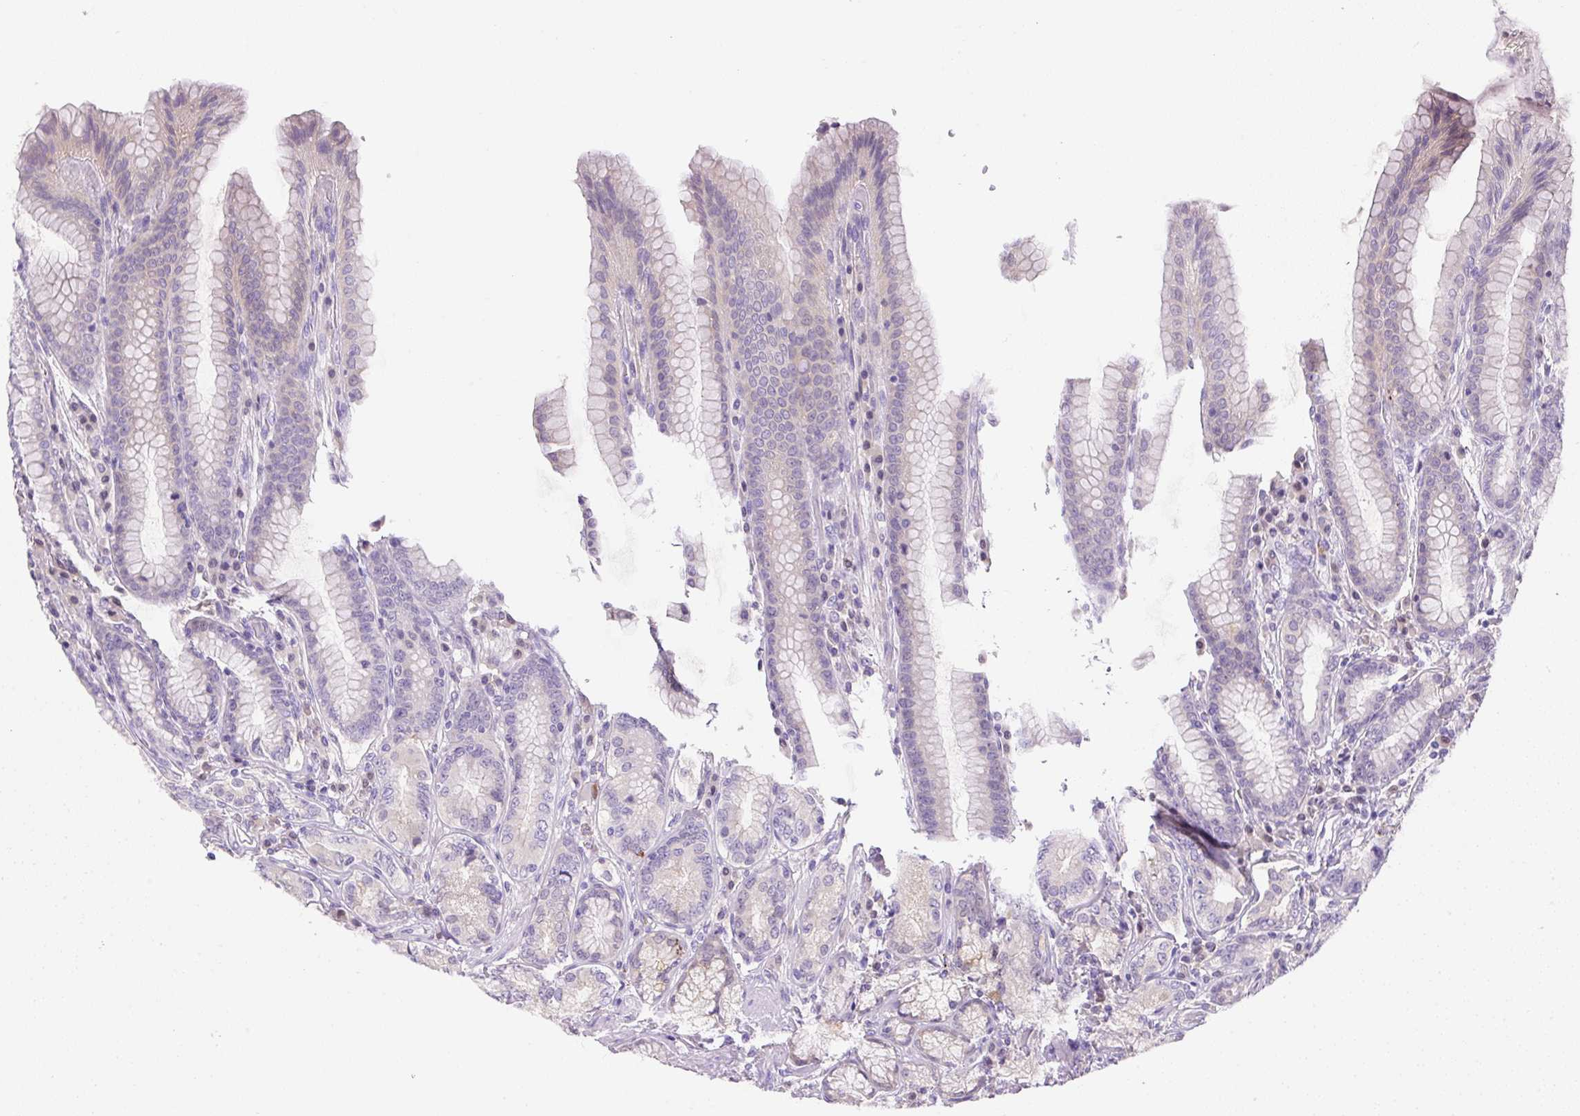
{"staining": {"intensity": "strong", "quantity": "<25%", "location": "cytoplasmic/membranous"}, "tissue": "stomach", "cell_type": "Glandular cells", "image_type": "normal", "snomed": [{"axis": "morphology", "description": "Normal tissue, NOS"}, {"axis": "topography", "description": "Stomach, upper"}, {"axis": "topography", "description": "Stomach, lower"}], "caption": "About <25% of glandular cells in normal human stomach demonstrate strong cytoplasmic/membranous protein positivity as visualized by brown immunohistochemical staining.", "gene": "TDRD15", "patient": {"sex": "female", "age": 76}}